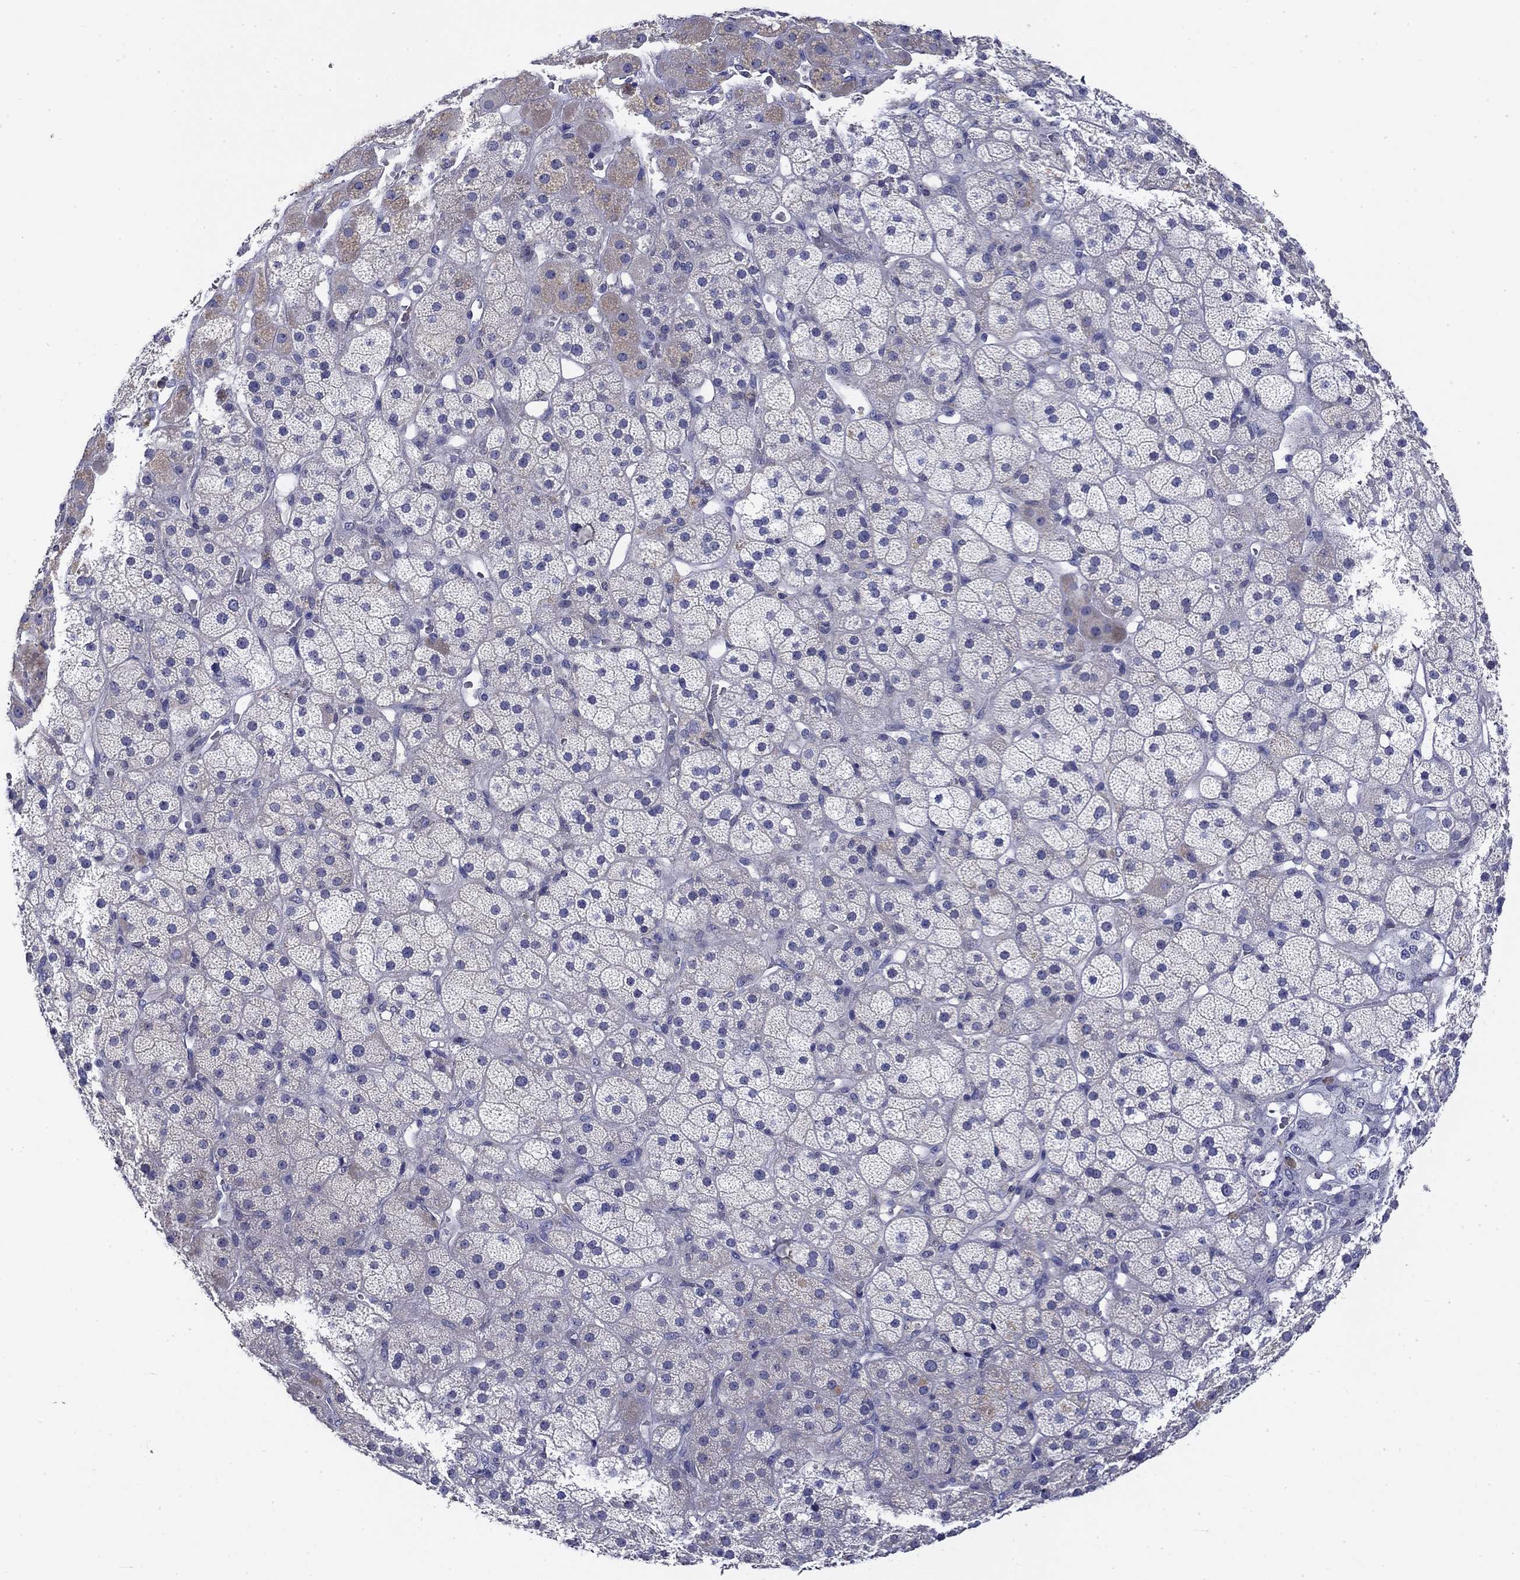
{"staining": {"intensity": "negative", "quantity": "none", "location": "none"}, "tissue": "adrenal gland", "cell_type": "Glandular cells", "image_type": "normal", "snomed": [{"axis": "morphology", "description": "Normal tissue, NOS"}, {"axis": "topography", "description": "Adrenal gland"}], "caption": "This is a photomicrograph of immunohistochemistry (IHC) staining of benign adrenal gland, which shows no expression in glandular cells.", "gene": "POU2F2", "patient": {"sex": "male", "age": 57}}